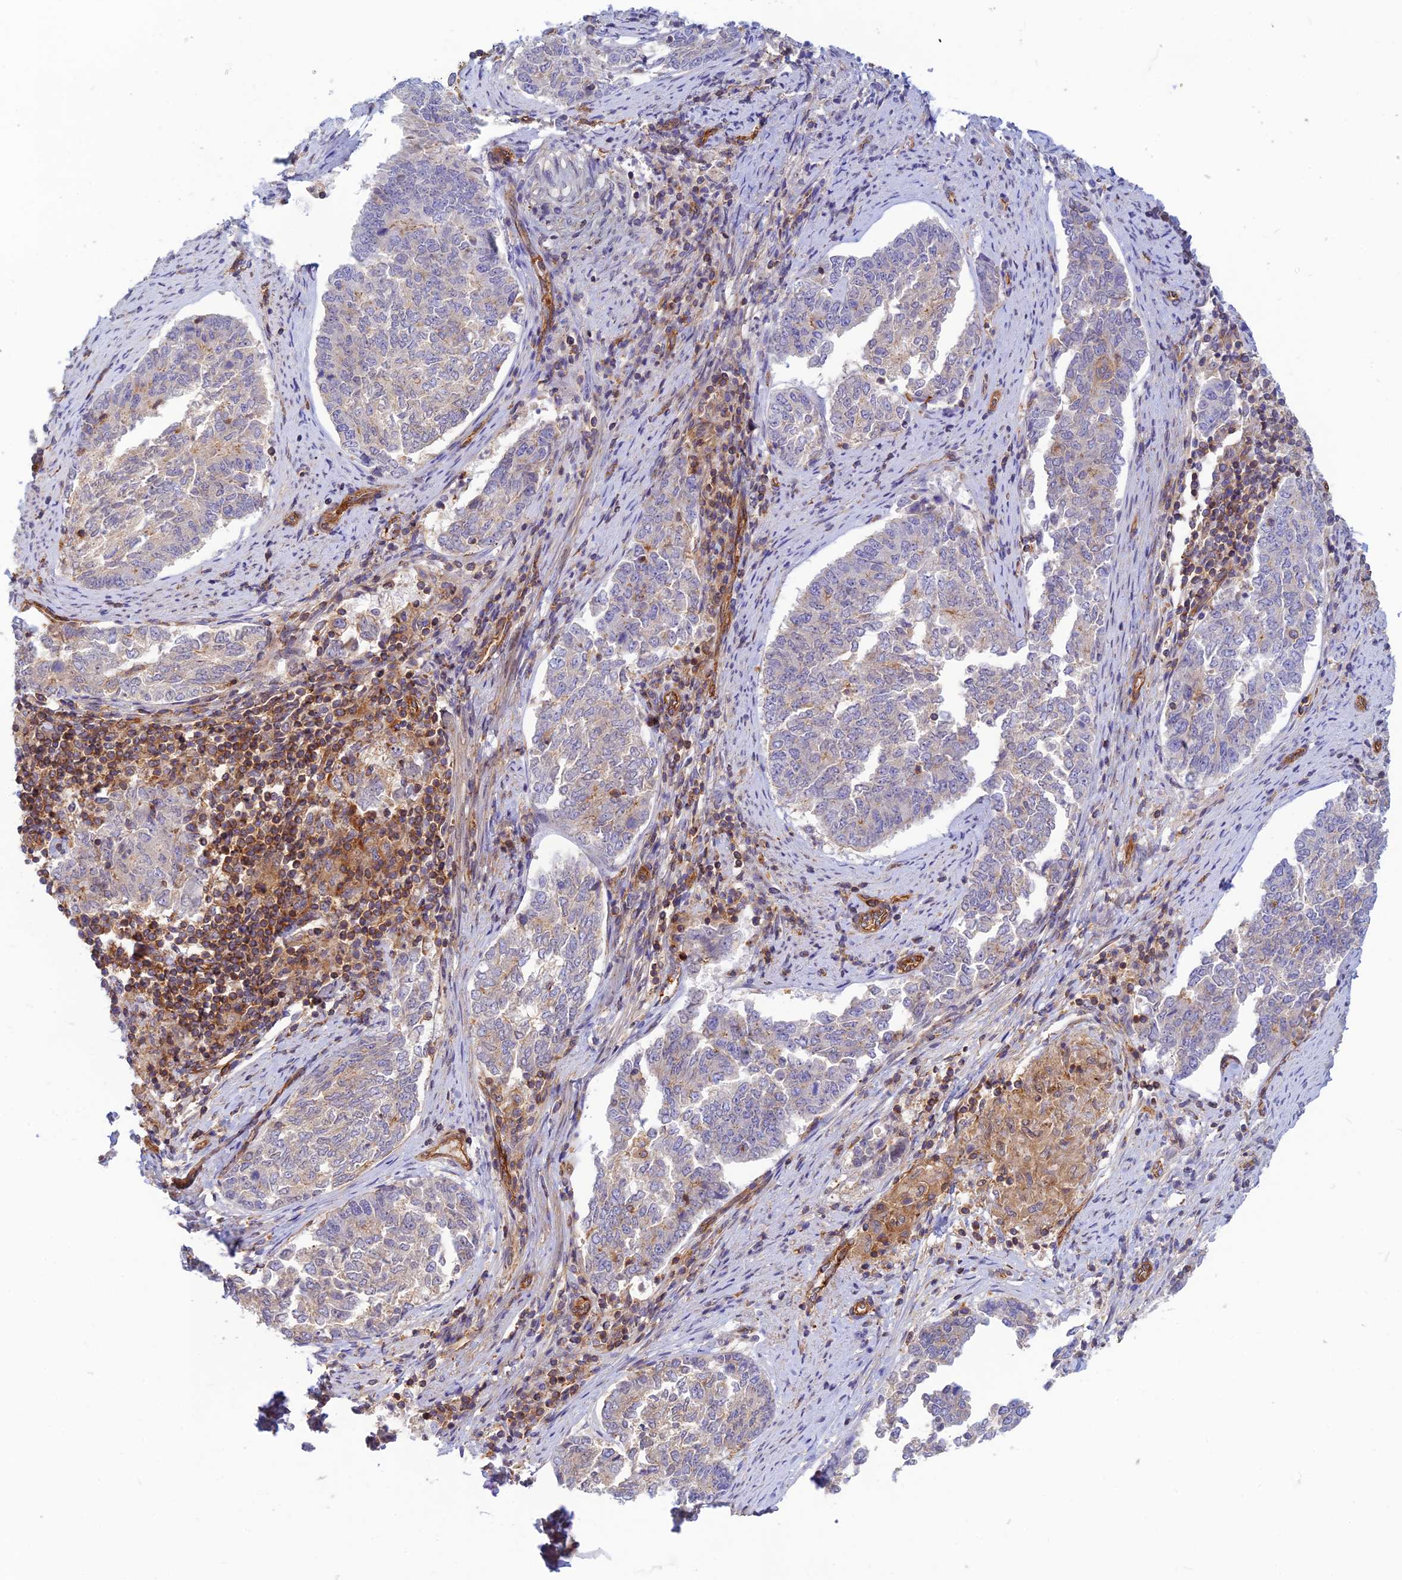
{"staining": {"intensity": "weak", "quantity": "<25%", "location": "cytoplasmic/membranous"}, "tissue": "endometrial cancer", "cell_type": "Tumor cells", "image_type": "cancer", "snomed": [{"axis": "morphology", "description": "Adenocarcinoma, NOS"}, {"axis": "topography", "description": "Endometrium"}], "caption": "Human endometrial cancer (adenocarcinoma) stained for a protein using immunohistochemistry (IHC) displays no expression in tumor cells.", "gene": "PPP1R12C", "patient": {"sex": "female", "age": 80}}